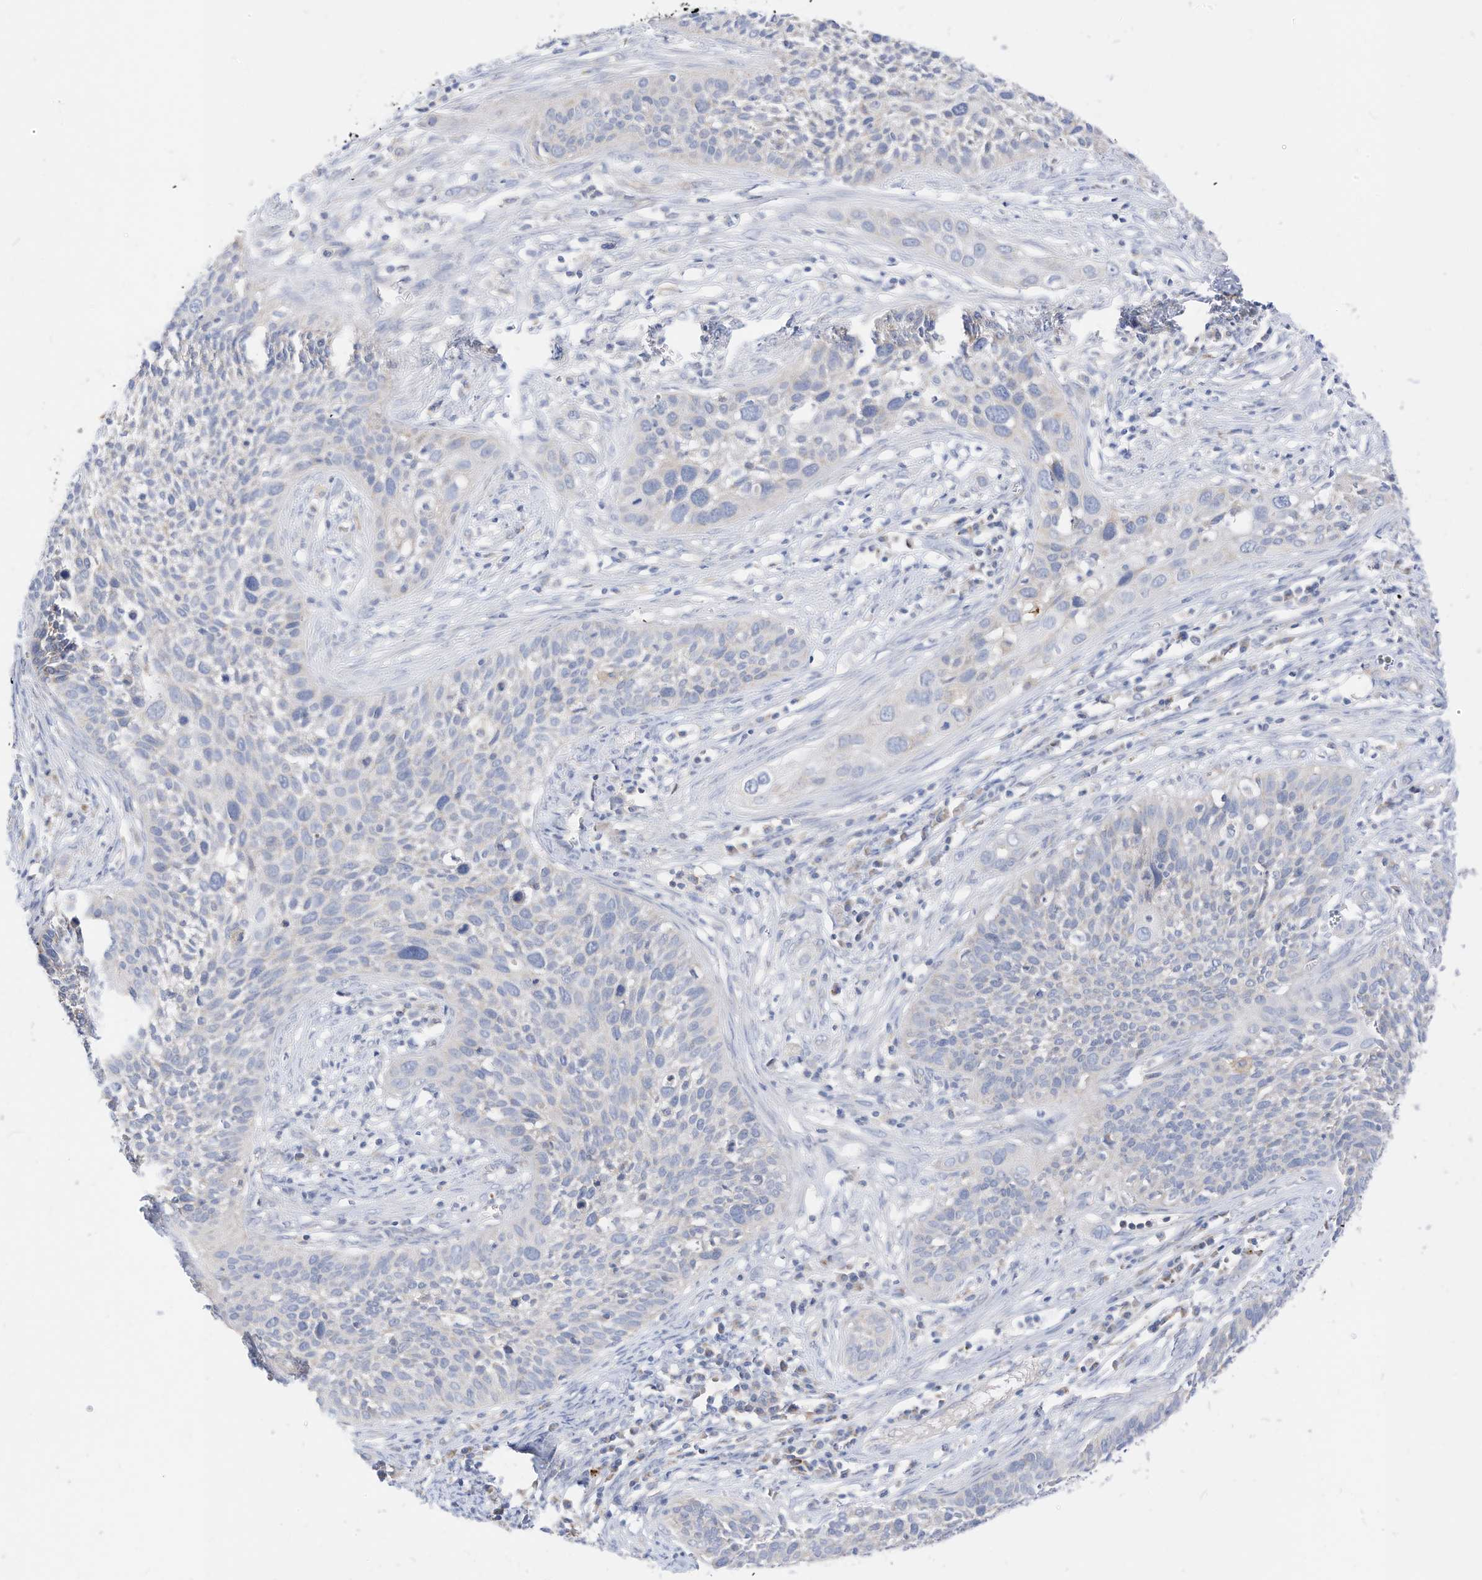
{"staining": {"intensity": "negative", "quantity": "none", "location": "none"}, "tissue": "cervical cancer", "cell_type": "Tumor cells", "image_type": "cancer", "snomed": [{"axis": "morphology", "description": "Squamous cell carcinoma, NOS"}, {"axis": "topography", "description": "Cervix"}], "caption": "This is an IHC micrograph of human squamous cell carcinoma (cervical). There is no staining in tumor cells.", "gene": "RHOH", "patient": {"sex": "female", "age": 34}}